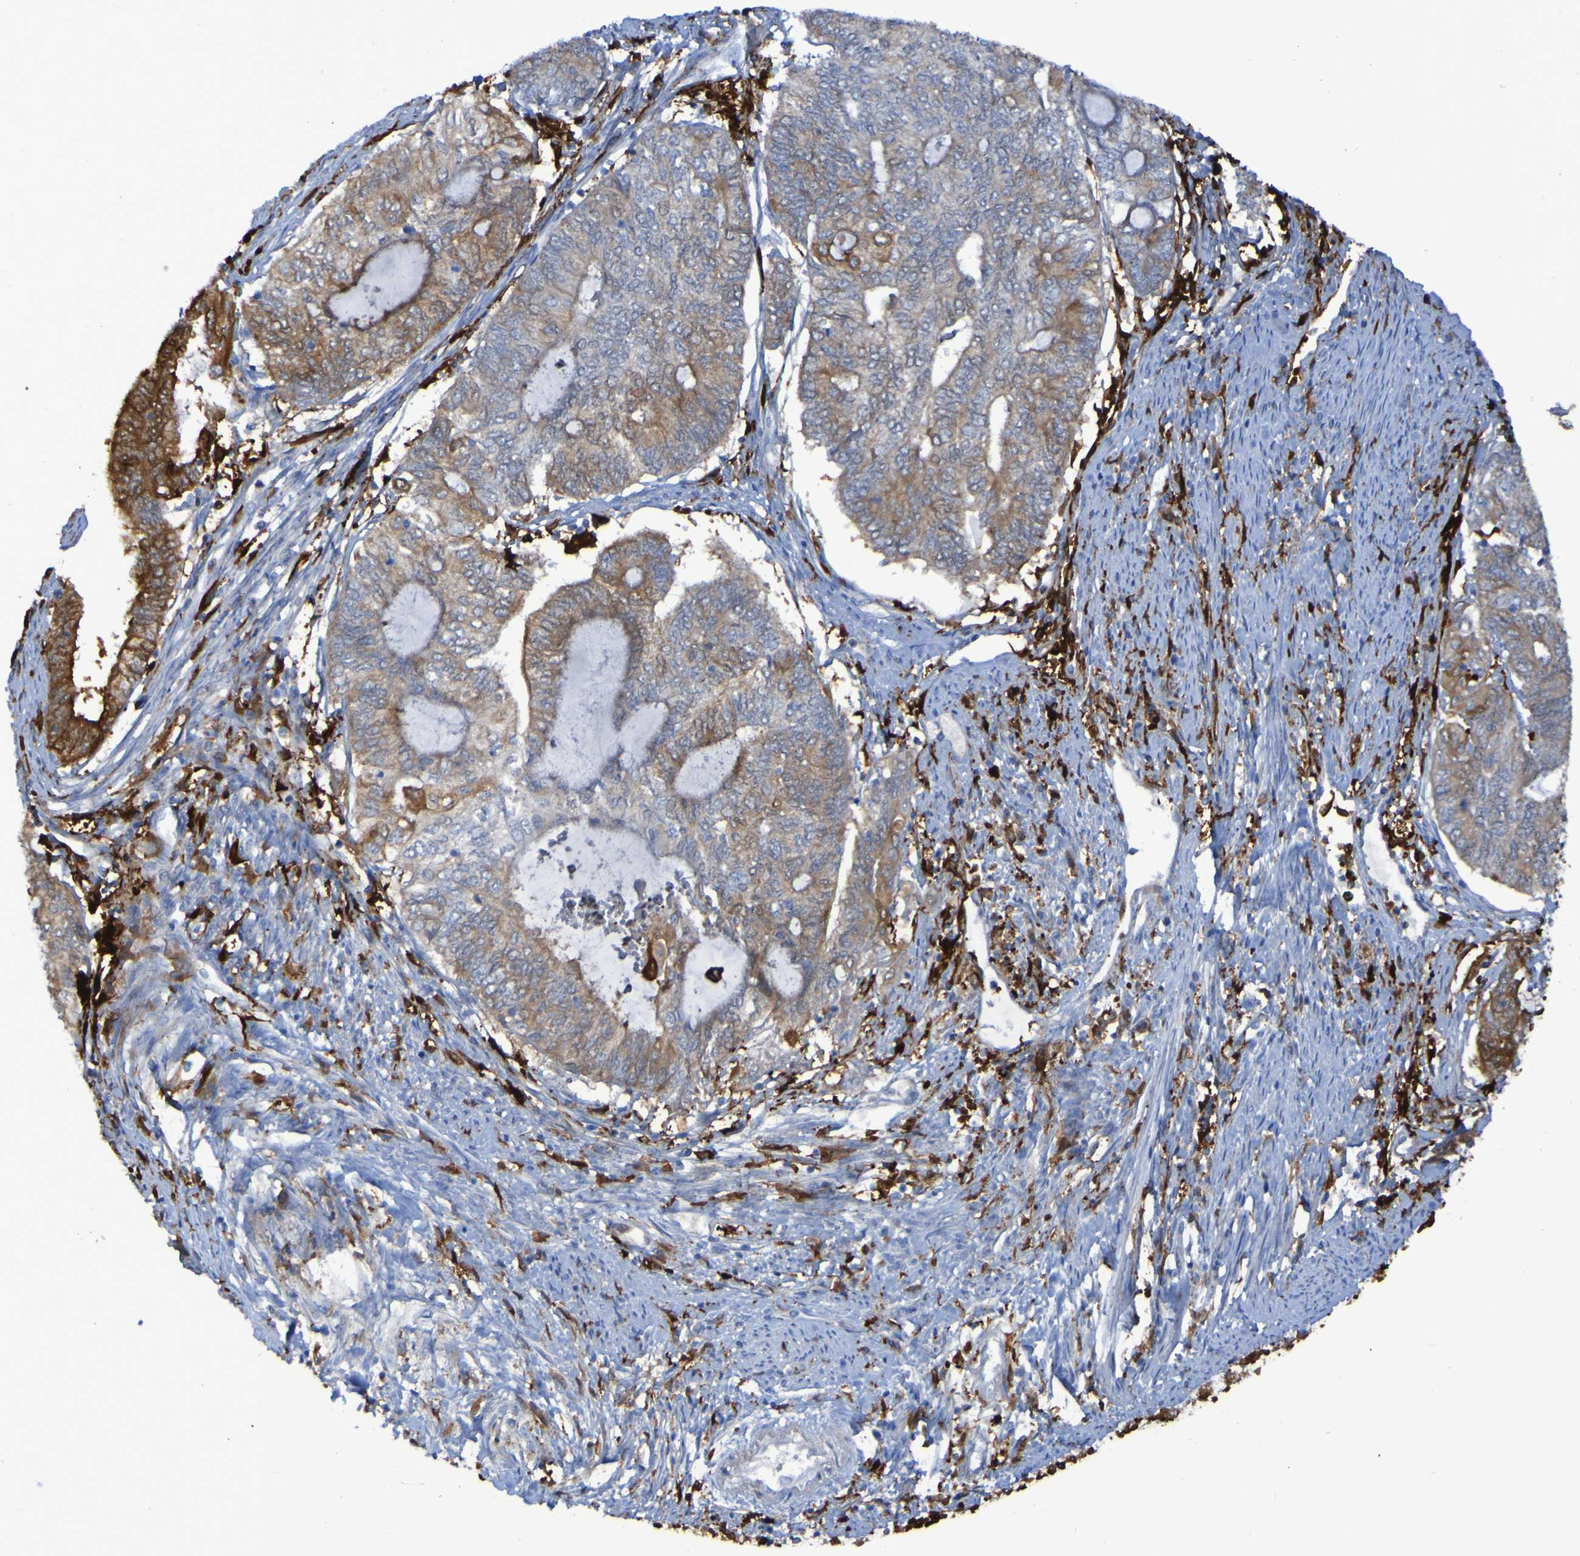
{"staining": {"intensity": "weak", "quantity": ">75%", "location": "cytoplasmic/membranous"}, "tissue": "endometrial cancer", "cell_type": "Tumor cells", "image_type": "cancer", "snomed": [{"axis": "morphology", "description": "Adenocarcinoma, NOS"}, {"axis": "topography", "description": "Uterus"}, {"axis": "topography", "description": "Endometrium"}], "caption": "Weak cytoplasmic/membranous staining is identified in approximately >75% of tumor cells in endometrial adenocarcinoma. (IHC, brightfield microscopy, high magnification).", "gene": "MPPE1", "patient": {"sex": "female", "age": 70}}